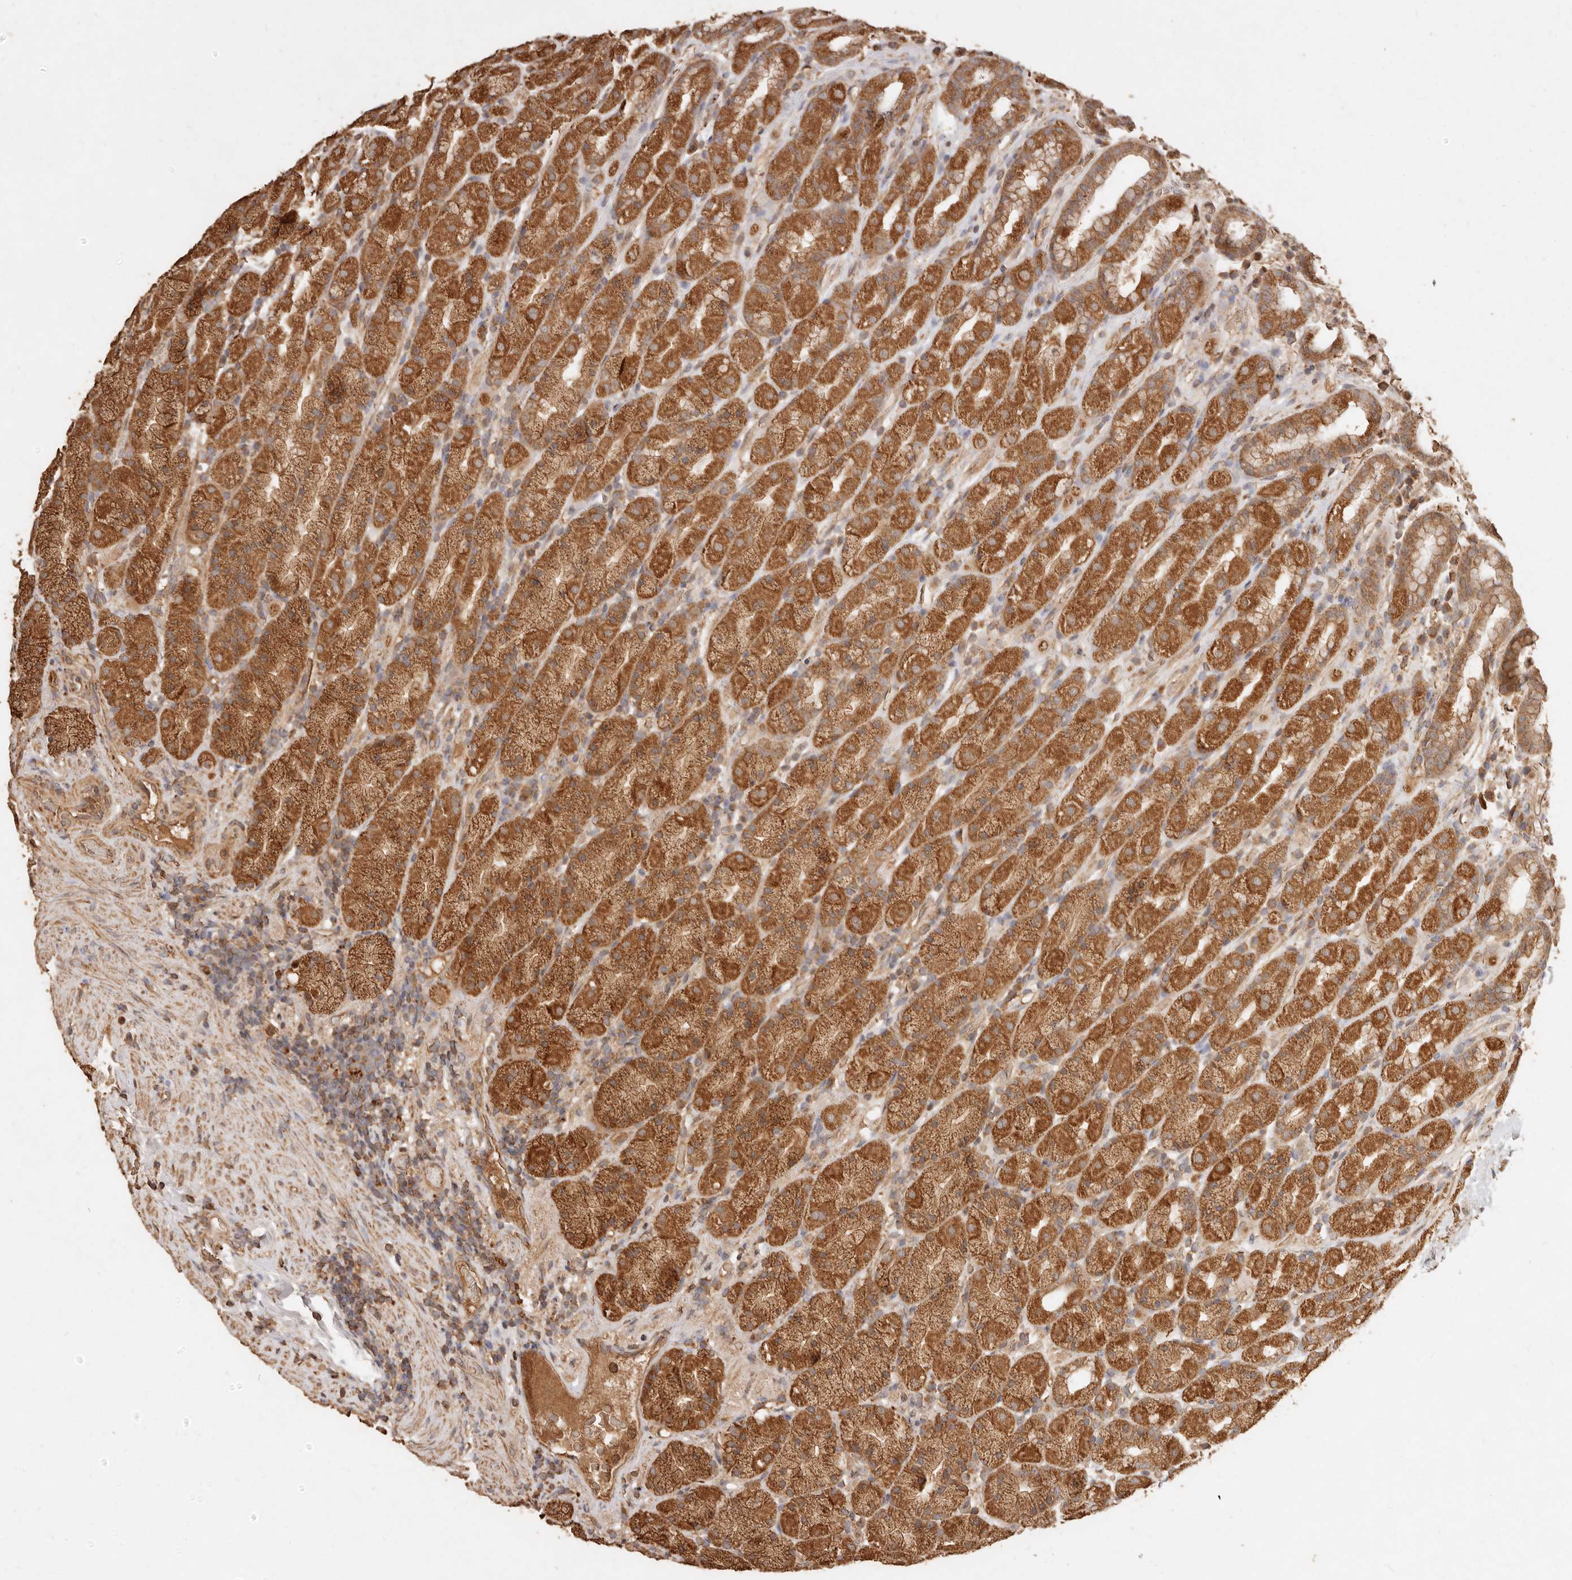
{"staining": {"intensity": "strong", "quantity": ">75%", "location": "cytoplasmic/membranous"}, "tissue": "stomach", "cell_type": "Glandular cells", "image_type": "normal", "snomed": [{"axis": "morphology", "description": "Normal tissue, NOS"}, {"axis": "topography", "description": "Stomach, upper"}], "caption": "Human stomach stained for a protein (brown) demonstrates strong cytoplasmic/membranous positive positivity in approximately >75% of glandular cells.", "gene": "FAM180B", "patient": {"sex": "male", "age": 68}}